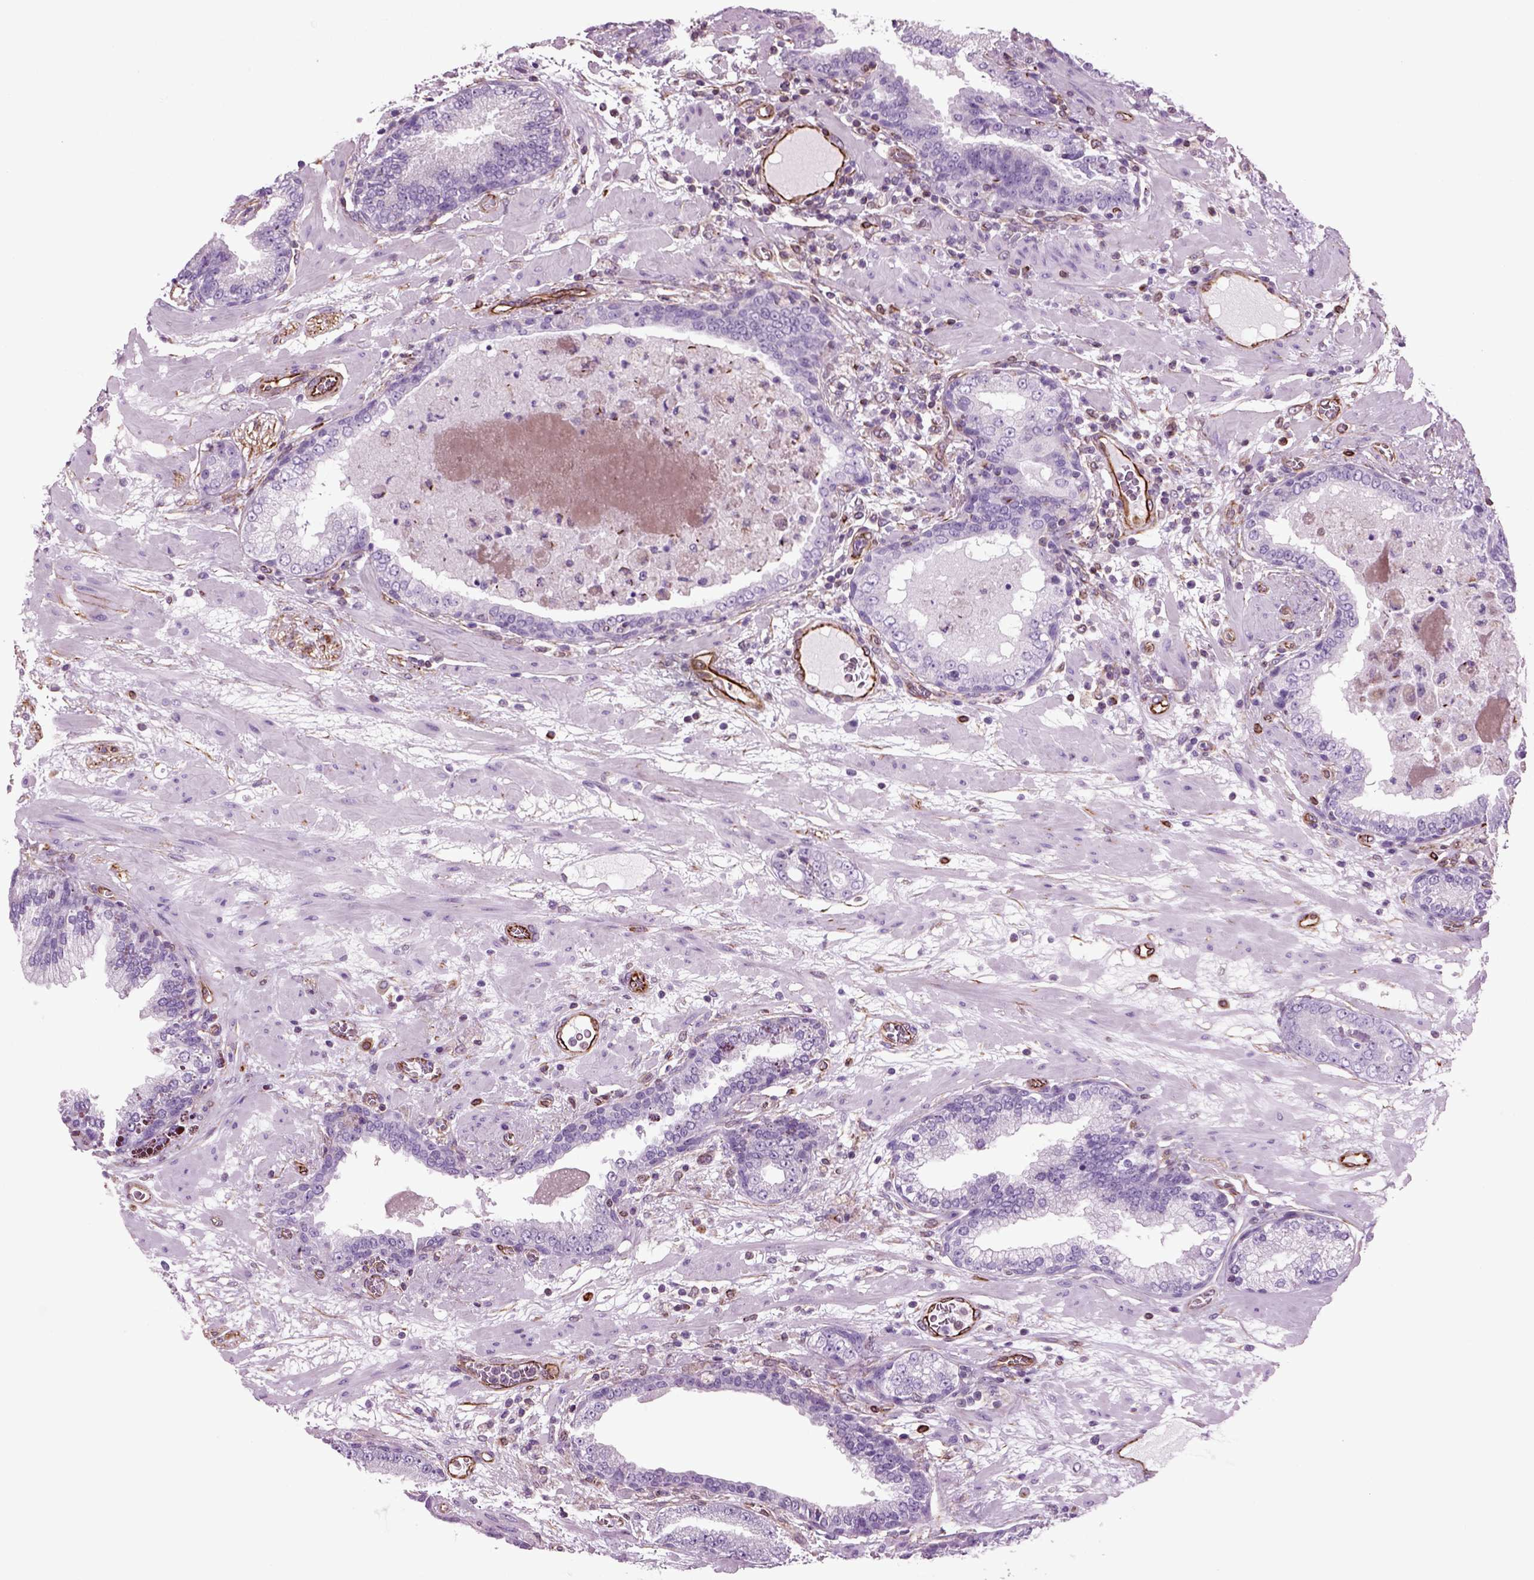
{"staining": {"intensity": "negative", "quantity": "none", "location": "none"}, "tissue": "prostate cancer", "cell_type": "Tumor cells", "image_type": "cancer", "snomed": [{"axis": "morphology", "description": "Adenocarcinoma, Low grade"}, {"axis": "topography", "description": "Prostate"}], "caption": "Low-grade adenocarcinoma (prostate) was stained to show a protein in brown. There is no significant positivity in tumor cells.", "gene": "ACER3", "patient": {"sex": "male", "age": 60}}